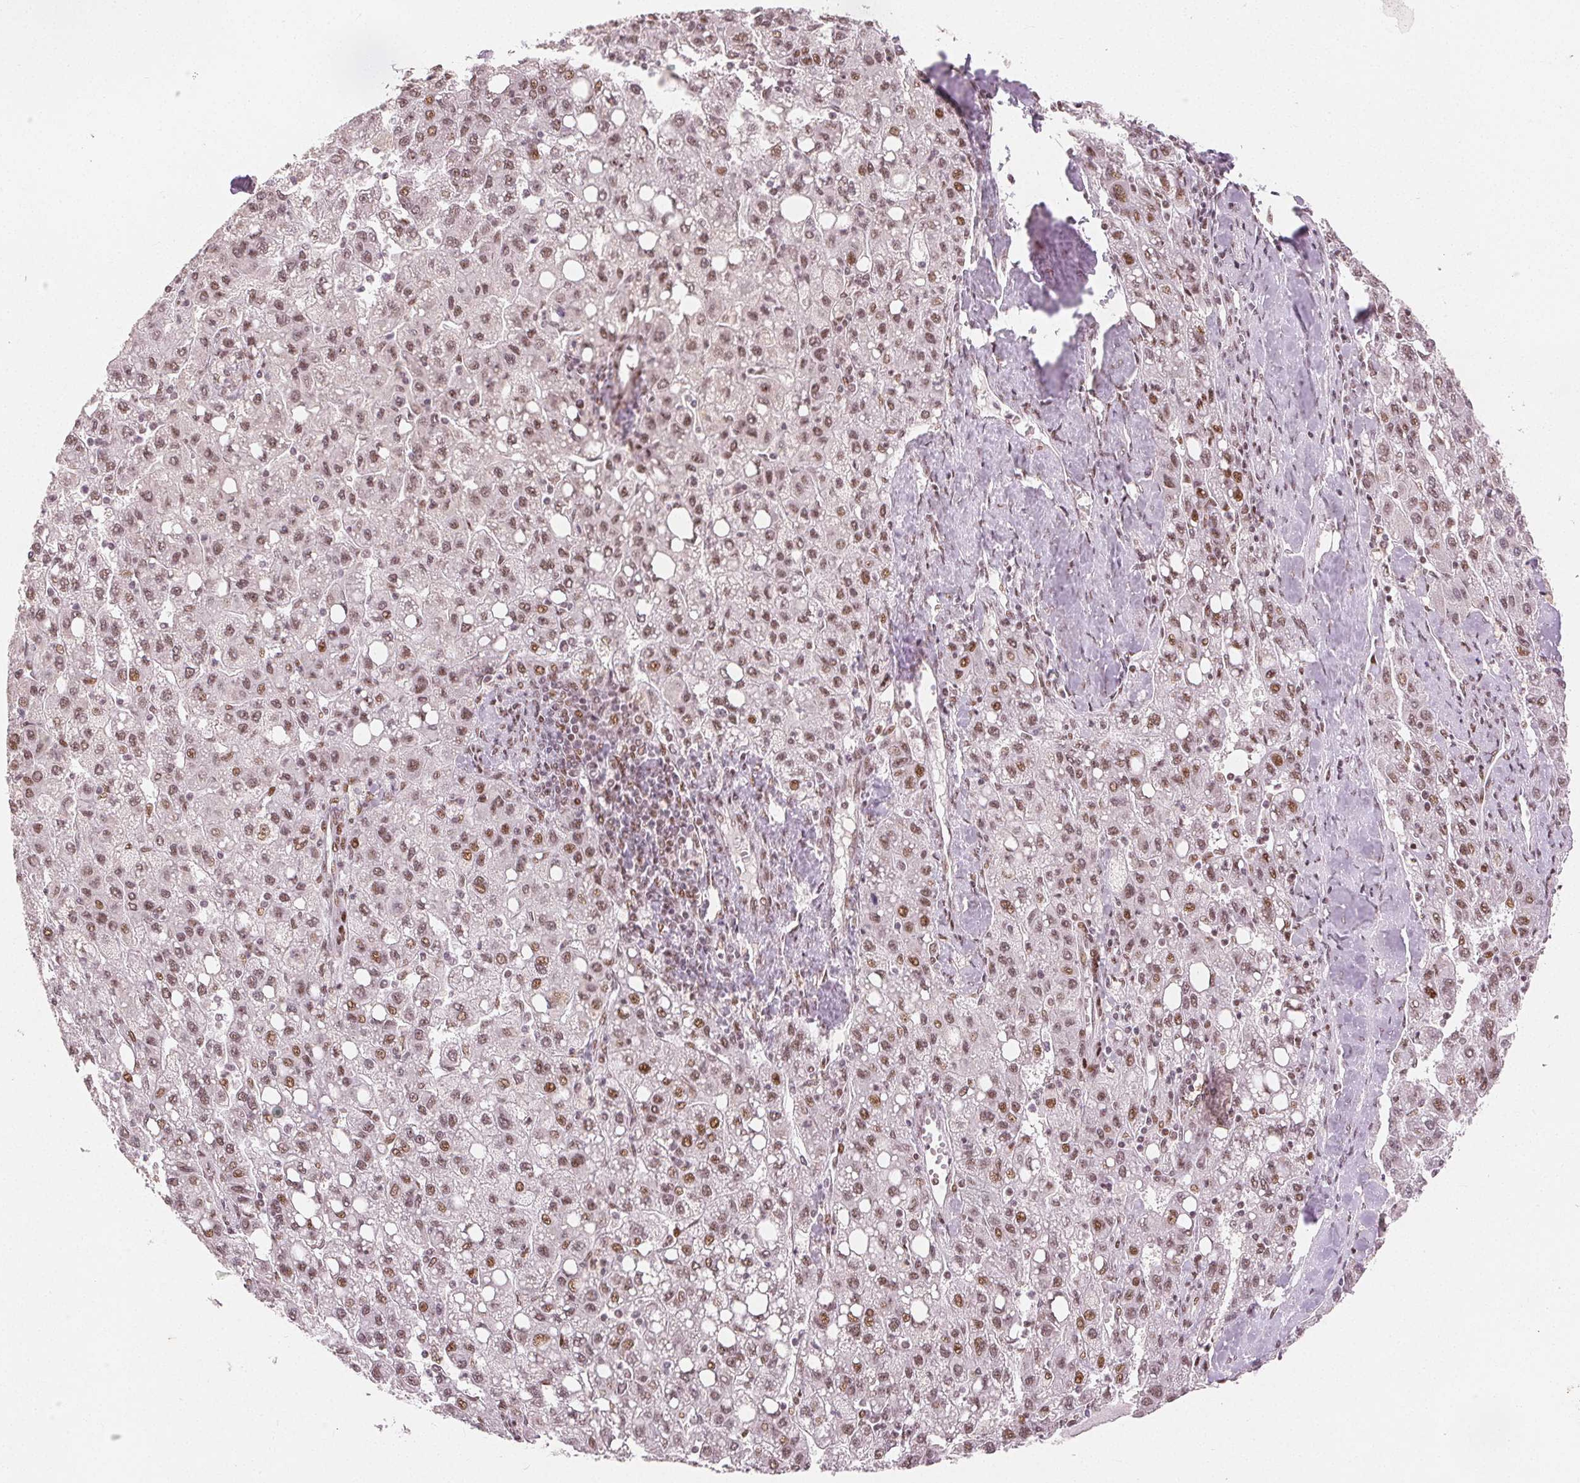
{"staining": {"intensity": "moderate", "quantity": ">75%", "location": "nuclear"}, "tissue": "liver cancer", "cell_type": "Tumor cells", "image_type": "cancer", "snomed": [{"axis": "morphology", "description": "Carcinoma, Hepatocellular, NOS"}, {"axis": "topography", "description": "Liver"}], "caption": "Liver cancer stained with DAB immunohistochemistry demonstrates medium levels of moderate nuclear staining in about >75% of tumor cells.", "gene": "ZNF703", "patient": {"sex": "female", "age": 82}}